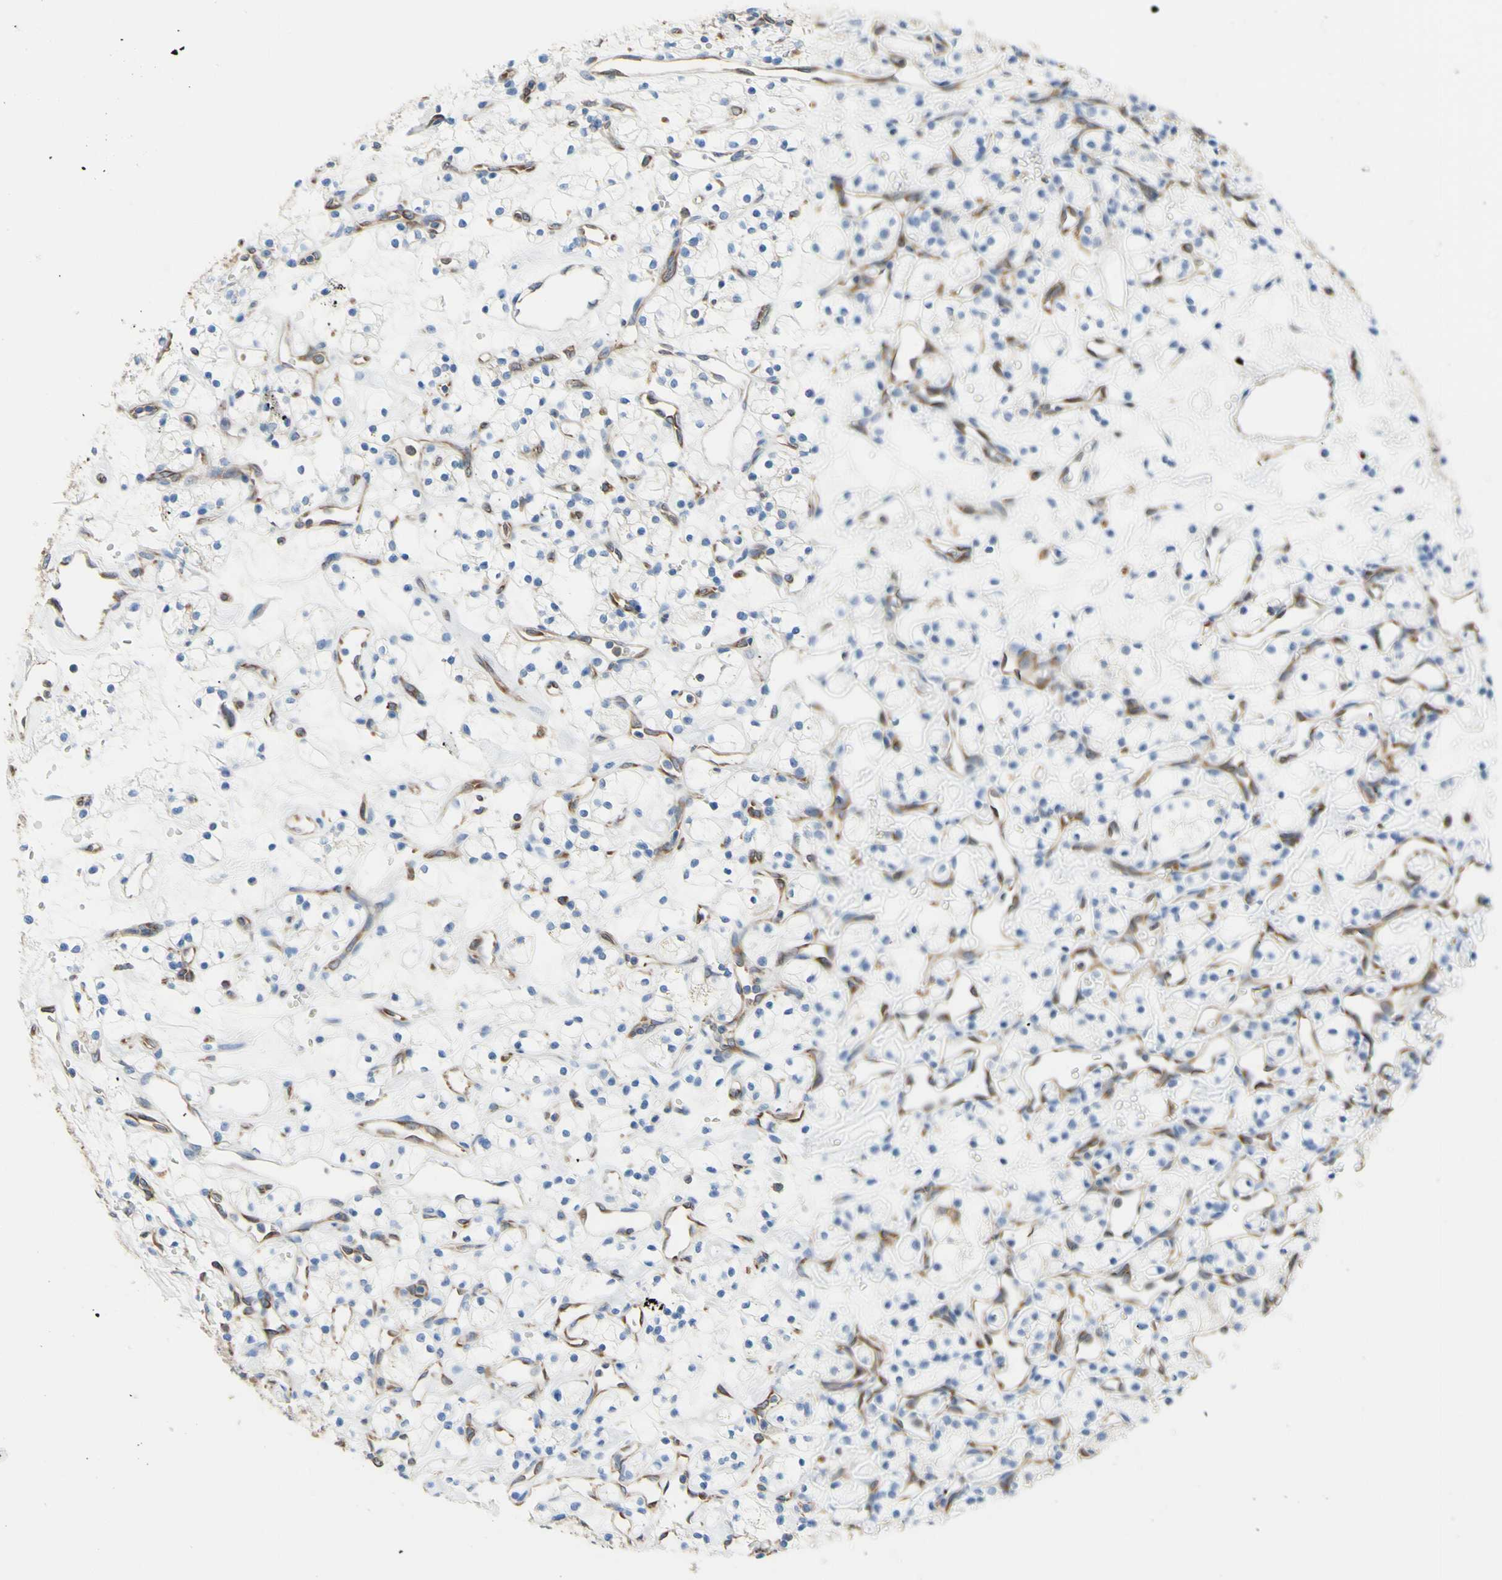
{"staining": {"intensity": "negative", "quantity": "none", "location": "none"}, "tissue": "renal cancer", "cell_type": "Tumor cells", "image_type": "cancer", "snomed": [{"axis": "morphology", "description": "Adenocarcinoma, NOS"}, {"axis": "topography", "description": "Kidney"}], "caption": "The histopathology image shows no significant staining in tumor cells of renal cancer.", "gene": "MGST2", "patient": {"sex": "female", "age": 60}}